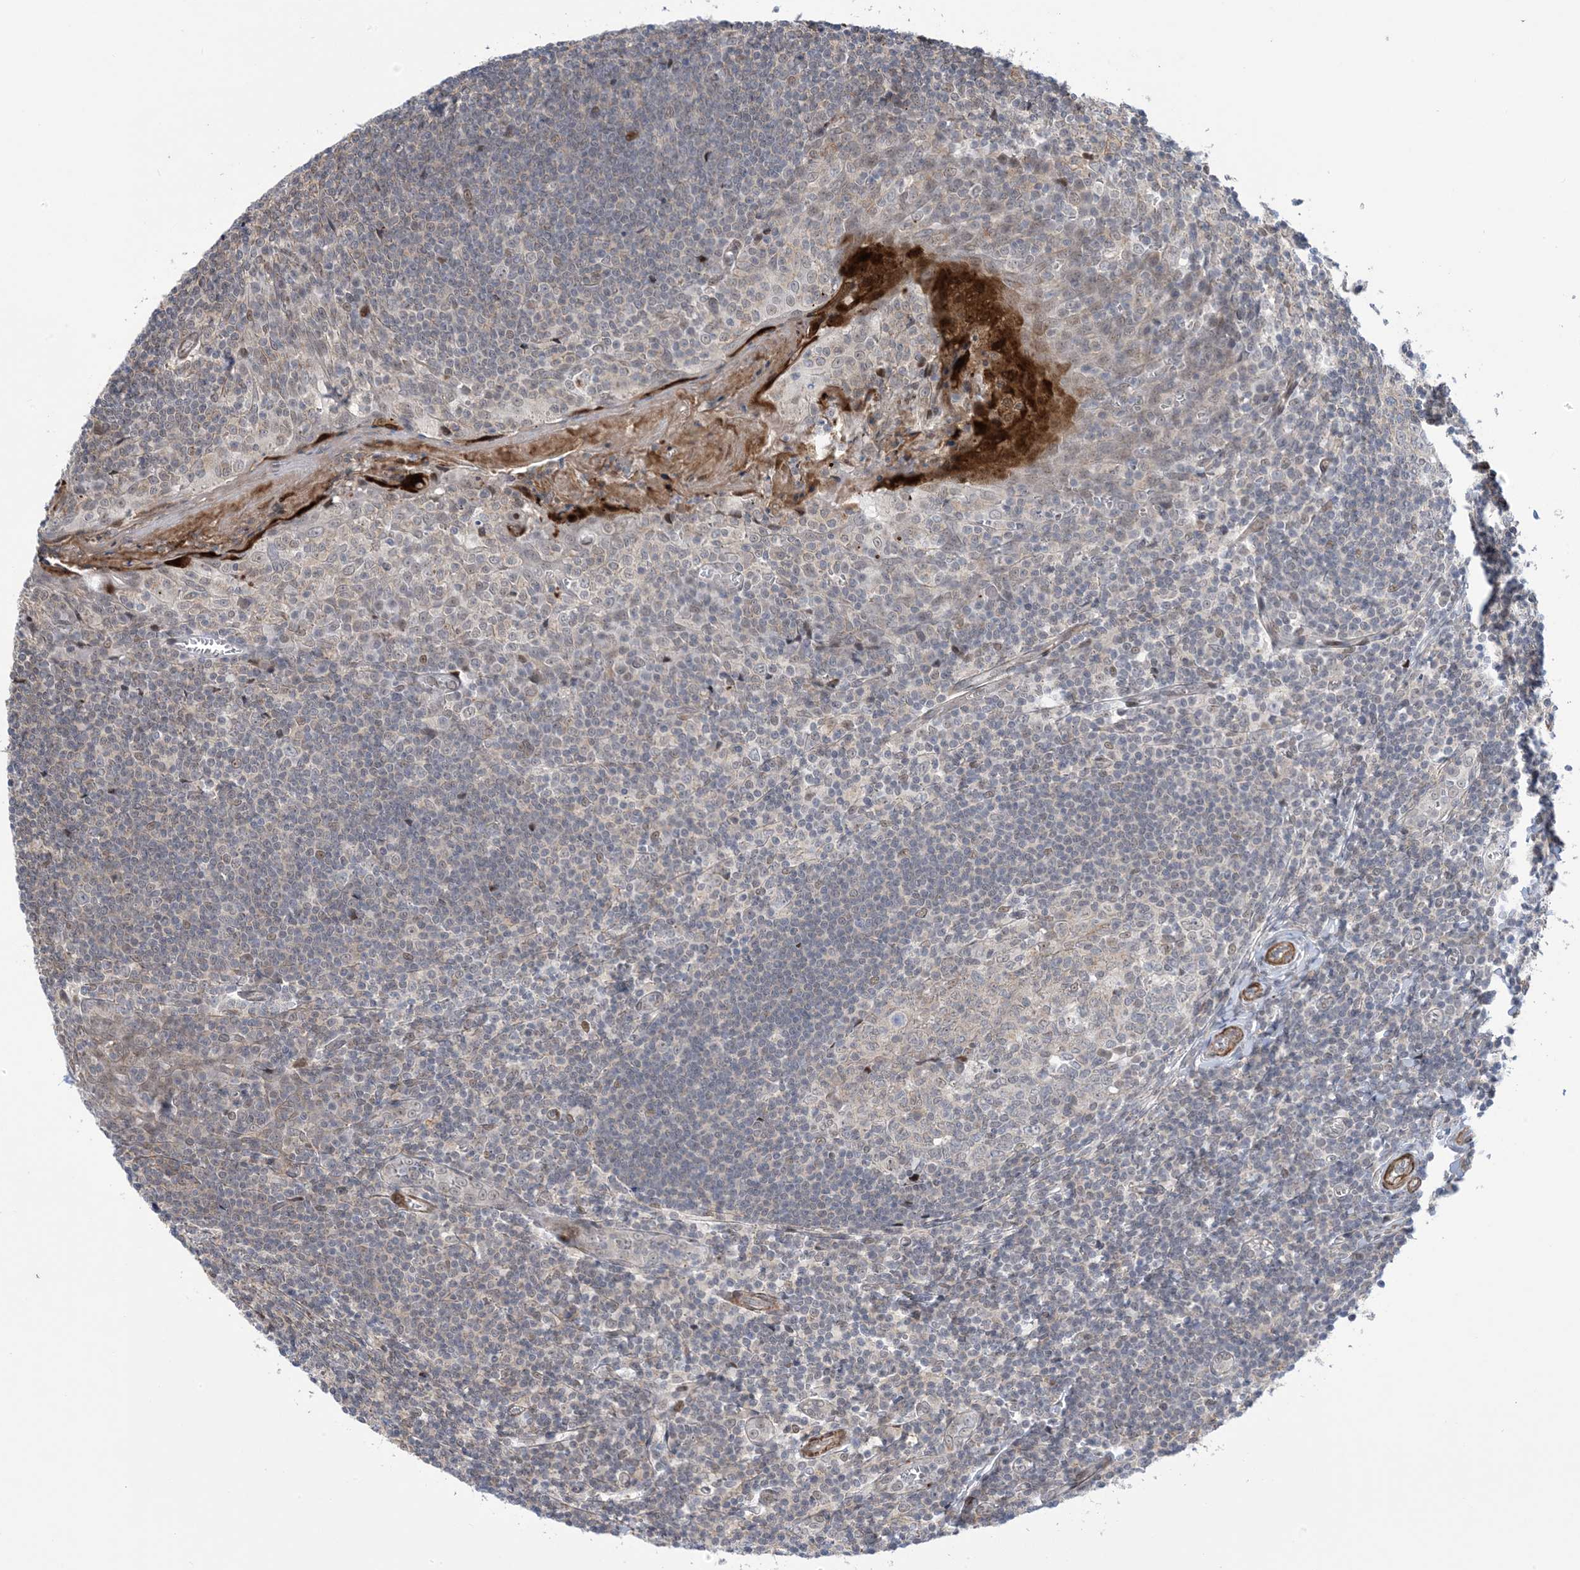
{"staining": {"intensity": "negative", "quantity": "none", "location": "none"}, "tissue": "tonsil", "cell_type": "Germinal center cells", "image_type": "normal", "snomed": [{"axis": "morphology", "description": "Normal tissue, NOS"}, {"axis": "topography", "description": "Tonsil"}], "caption": "An immunohistochemistry image of normal tonsil is shown. There is no staining in germinal center cells of tonsil. (DAB (3,3'-diaminobenzidine) IHC, high magnification).", "gene": "ZNF8", "patient": {"sex": "male", "age": 27}}